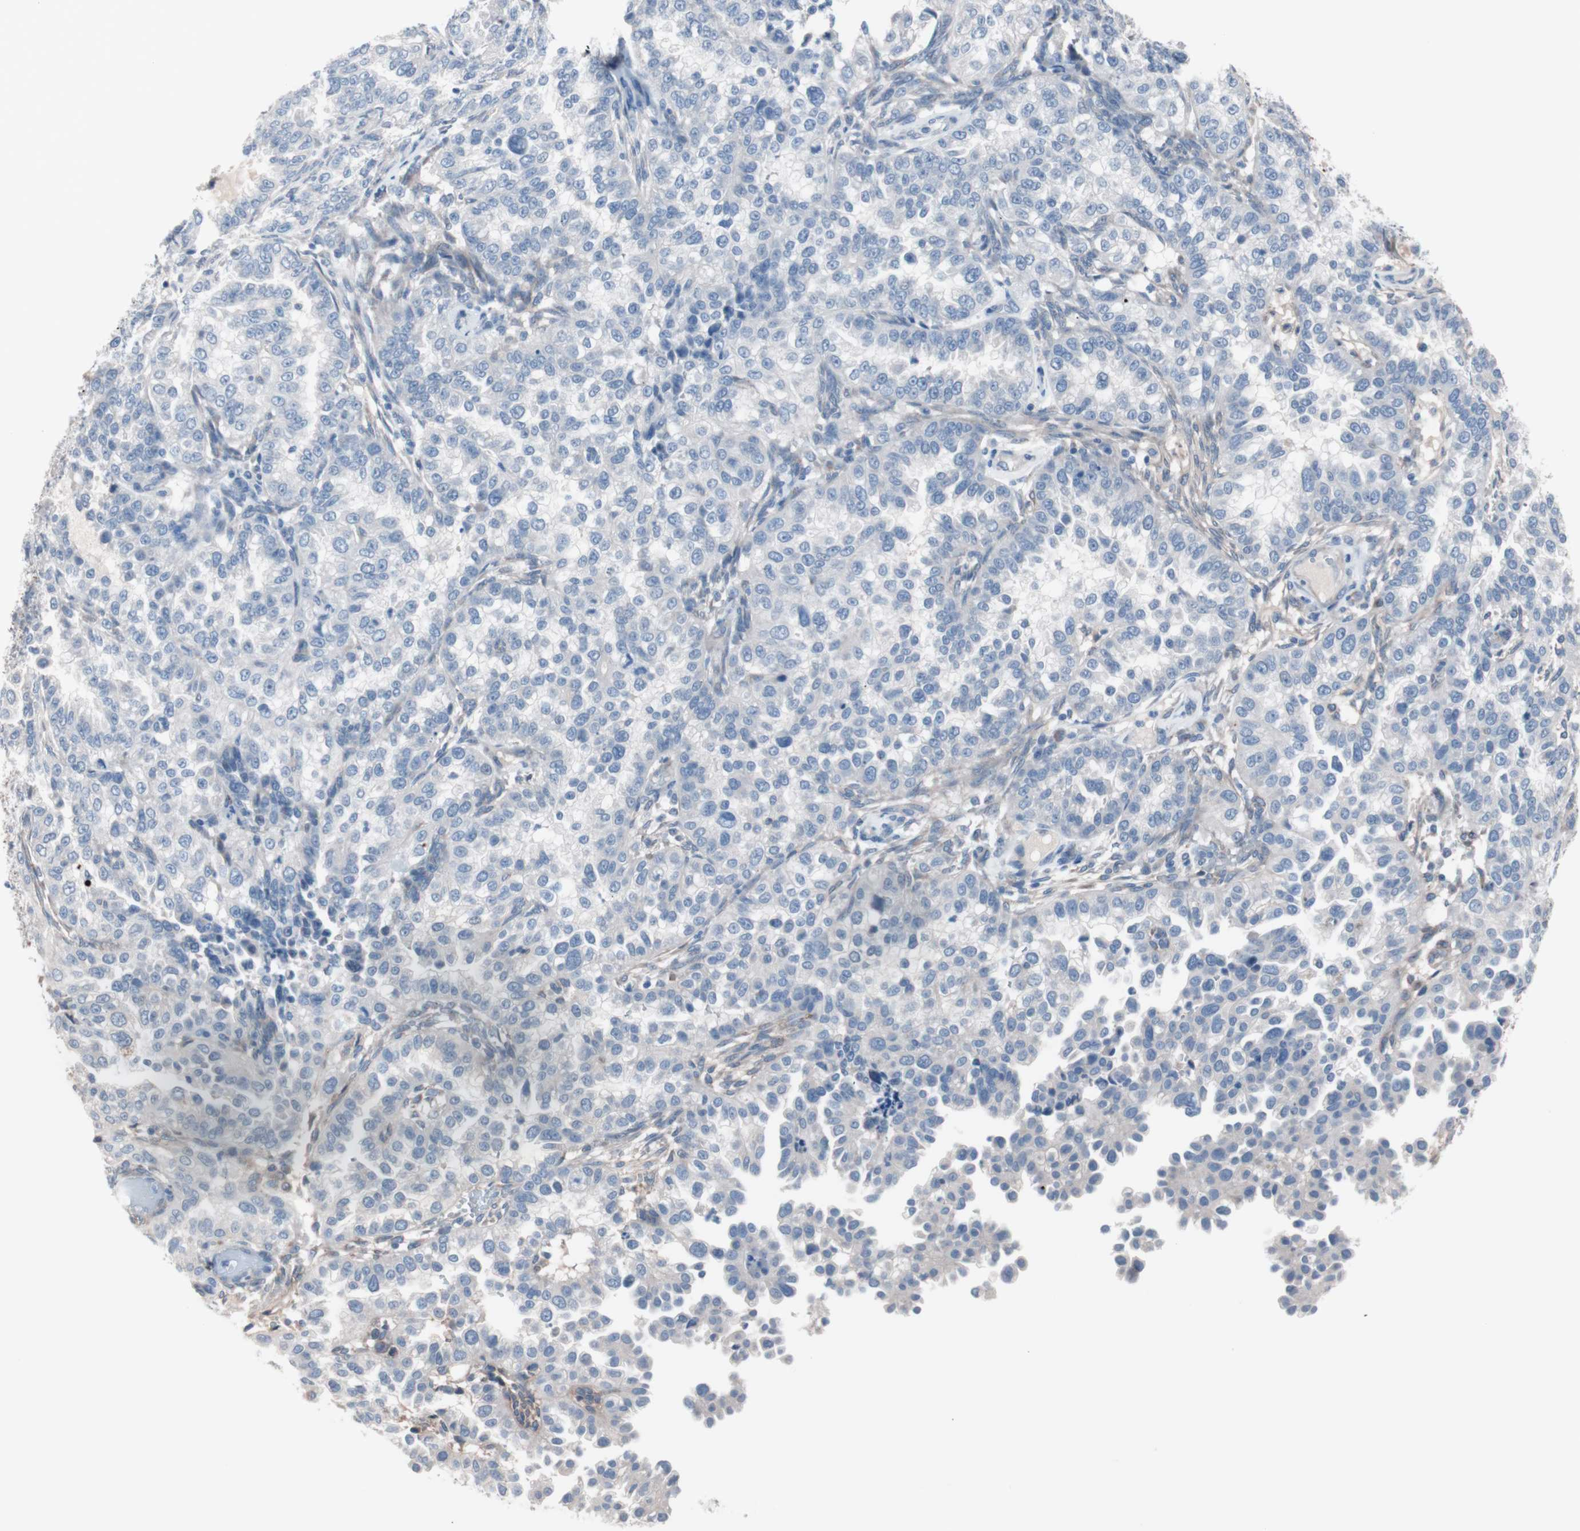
{"staining": {"intensity": "negative", "quantity": "none", "location": "none"}, "tissue": "endometrial cancer", "cell_type": "Tumor cells", "image_type": "cancer", "snomed": [{"axis": "morphology", "description": "Adenocarcinoma, NOS"}, {"axis": "topography", "description": "Endometrium"}], "caption": "High magnification brightfield microscopy of endometrial cancer (adenocarcinoma) stained with DAB (3,3'-diaminobenzidine) (brown) and counterstained with hematoxylin (blue): tumor cells show no significant positivity.", "gene": "ULBP1", "patient": {"sex": "female", "age": 85}}